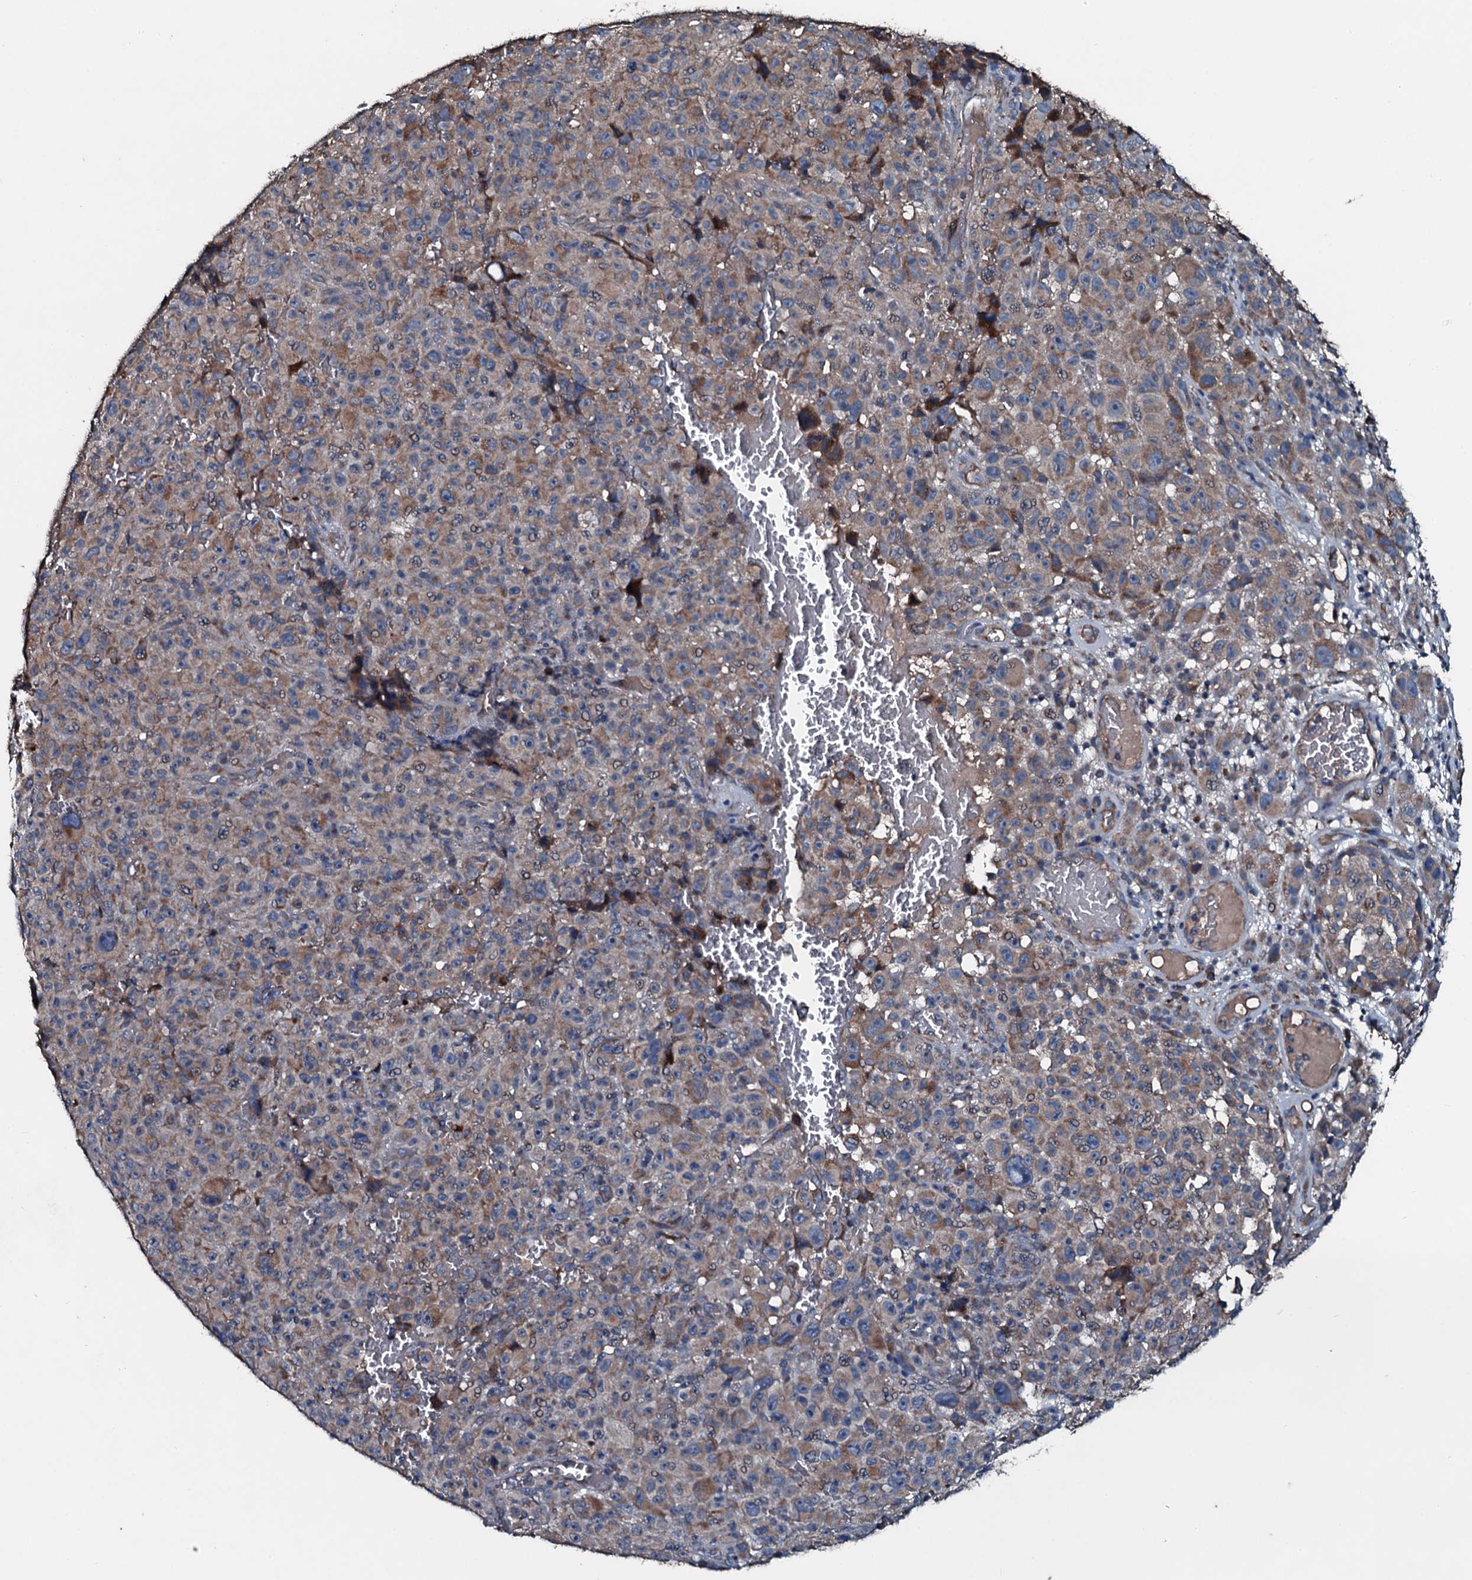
{"staining": {"intensity": "moderate", "quantity": "25%-75%", "location": "cytoplasmic/membranous"}, "tissue": "melanoma", "cell_type": "Tumor cells", "image_type": "cancer", "snomed": [{"axis": "morphology", "description": "Malignant melanoma, NOS"}, {"axis": "topography", "description": "Skin"}], "caption": "Brown immunohistochemical staining in human melanoma displays moderate cytoplasmic/membranous positivity in about 25%-75% of tumor cells.", "gene": "ACSS3", "patient": {"sex": "female", "age": 82}}